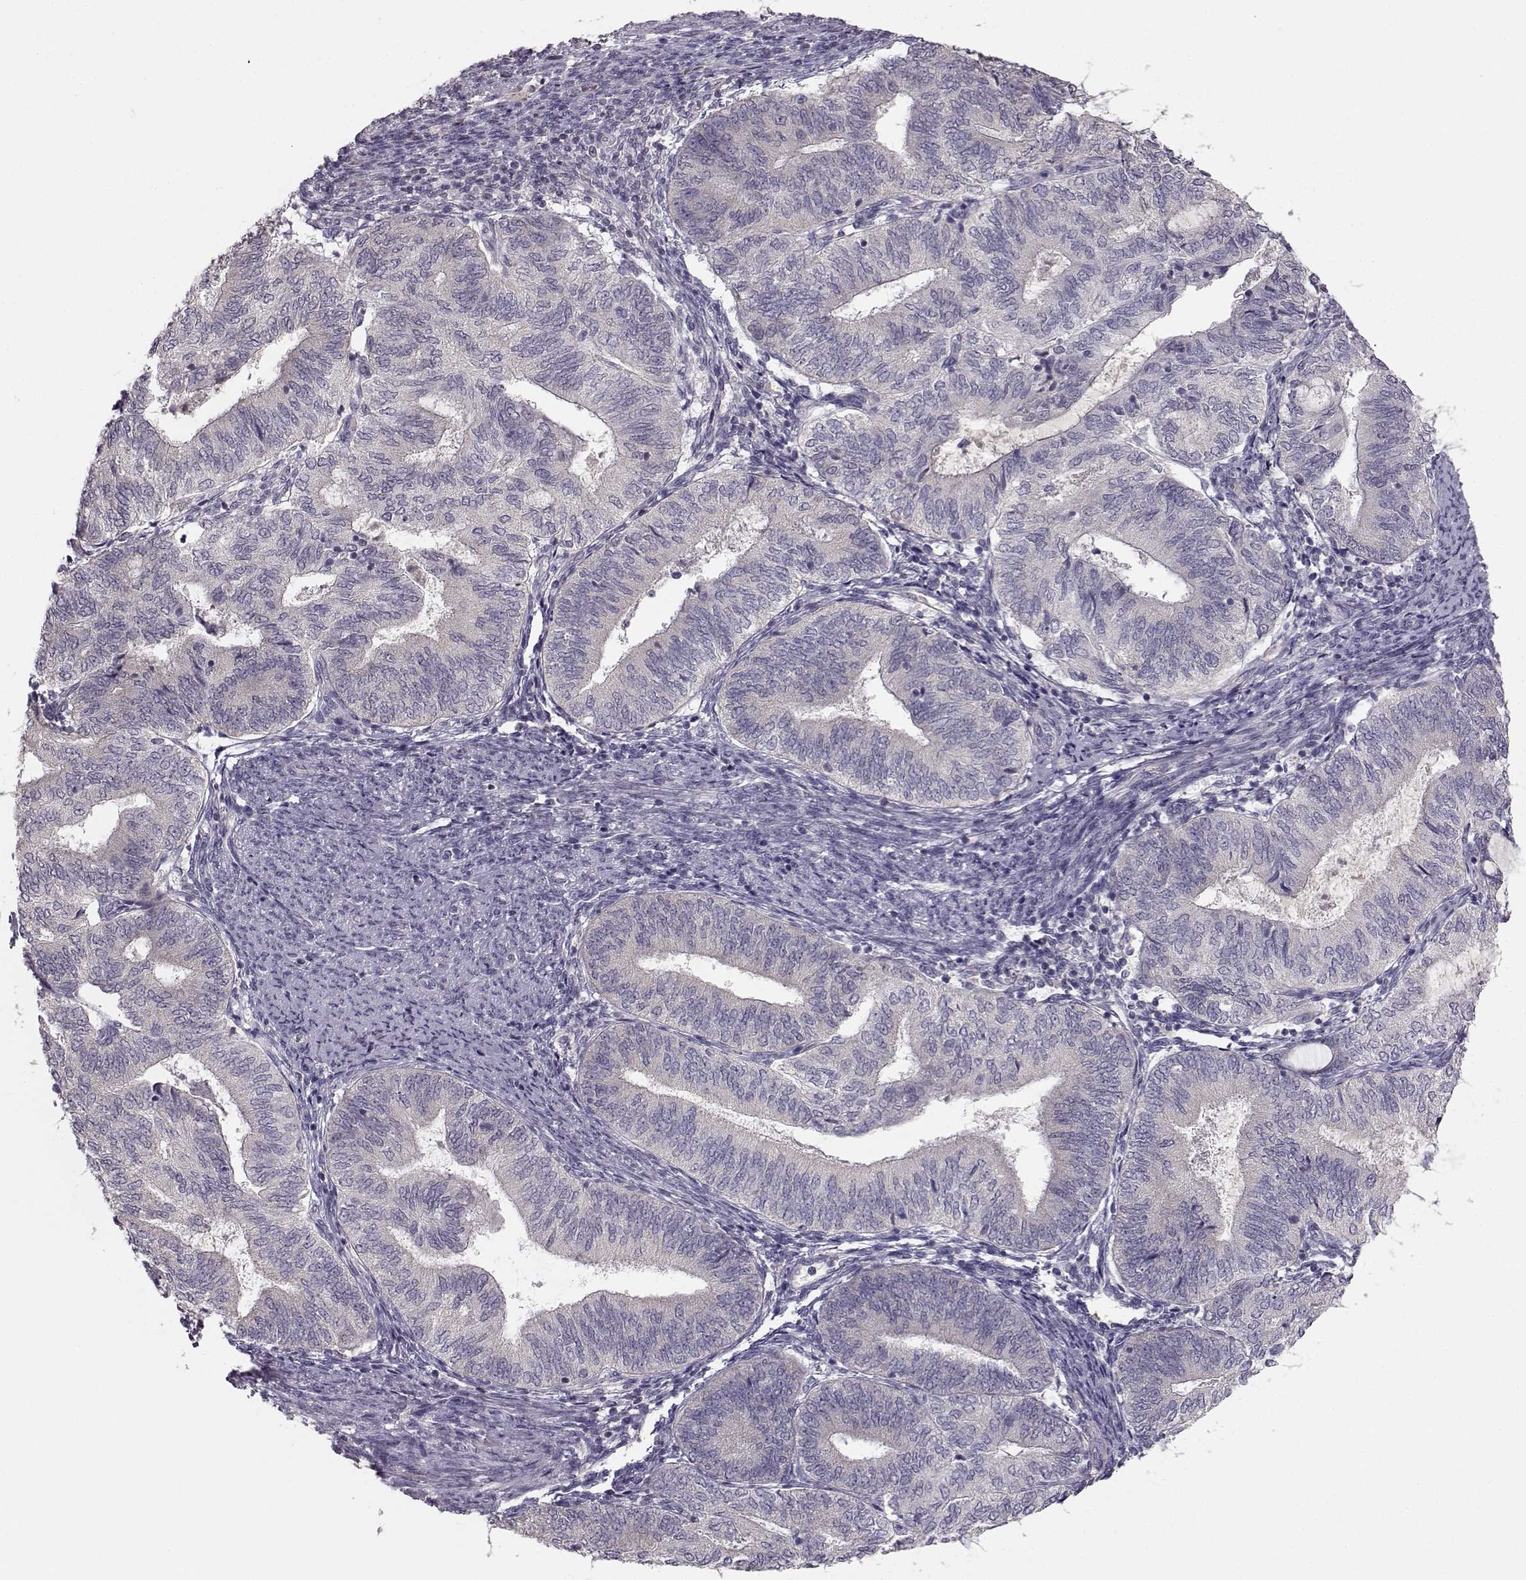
{"staining": {"intensity": "negative", "quantity": "none", "location": "none"}, "tissue": "endometrial cancer", "cell_type": "Tumor cells", "image_type": "cancer", "snomed": [{"axis": "morphology", "description": "Adenocarcinoma, NOS"}, {"axis": "topography", "description": "Endometrium"}], "caption": "Human endometrial adenocarcinoma stained for a protein using IHC shows no positivity in tumor cells.", "gene": "BFSP2", "patient": {"sex": "female", "age": 65}}